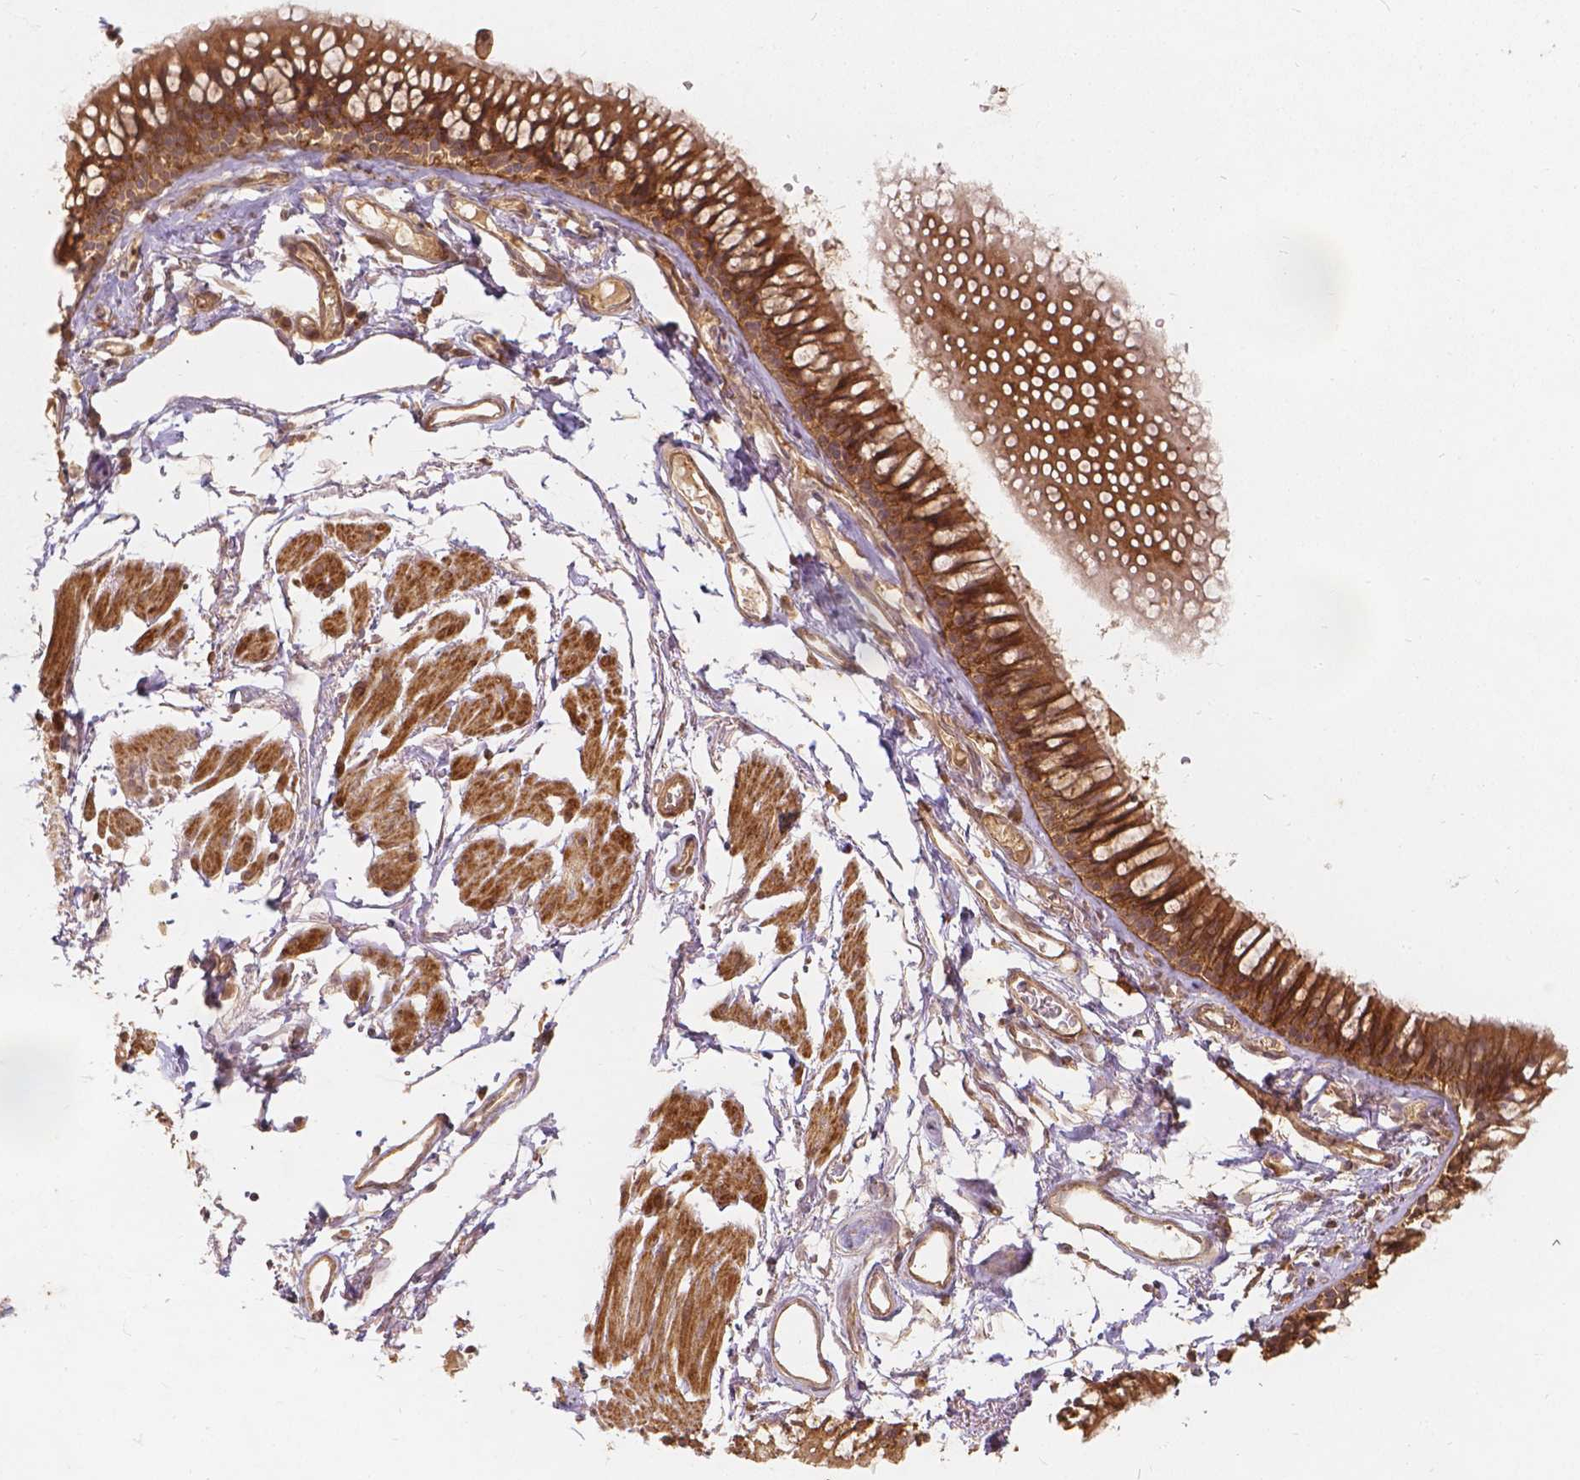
{"staining": {"intensity": "moderate", "quantity": ">75%", "location": "cytoplasmic/membranous"}, "tissue": "soft tissue", "cell_type": "Fibroblasts", "image_type": "normal", "snomed": [{"axis": "morphology", "description": "Normal tissue, NOS"}, {"axis": "topography", "description": "Cartilage tissue"}, {"axis": "topography", "description": "Bronchus"}], "caption": "Unremarkable soft tissue shows moderate cytoplasmic/membranous expression in about >75% of fibroblasts The protein of interest is stained brown, and the nuclei are stained in blue (DAB IHC with brightfield microscopy, high magnification)..", "gene": "XPR1", "patient": {"sex": "female", "age": 79}}